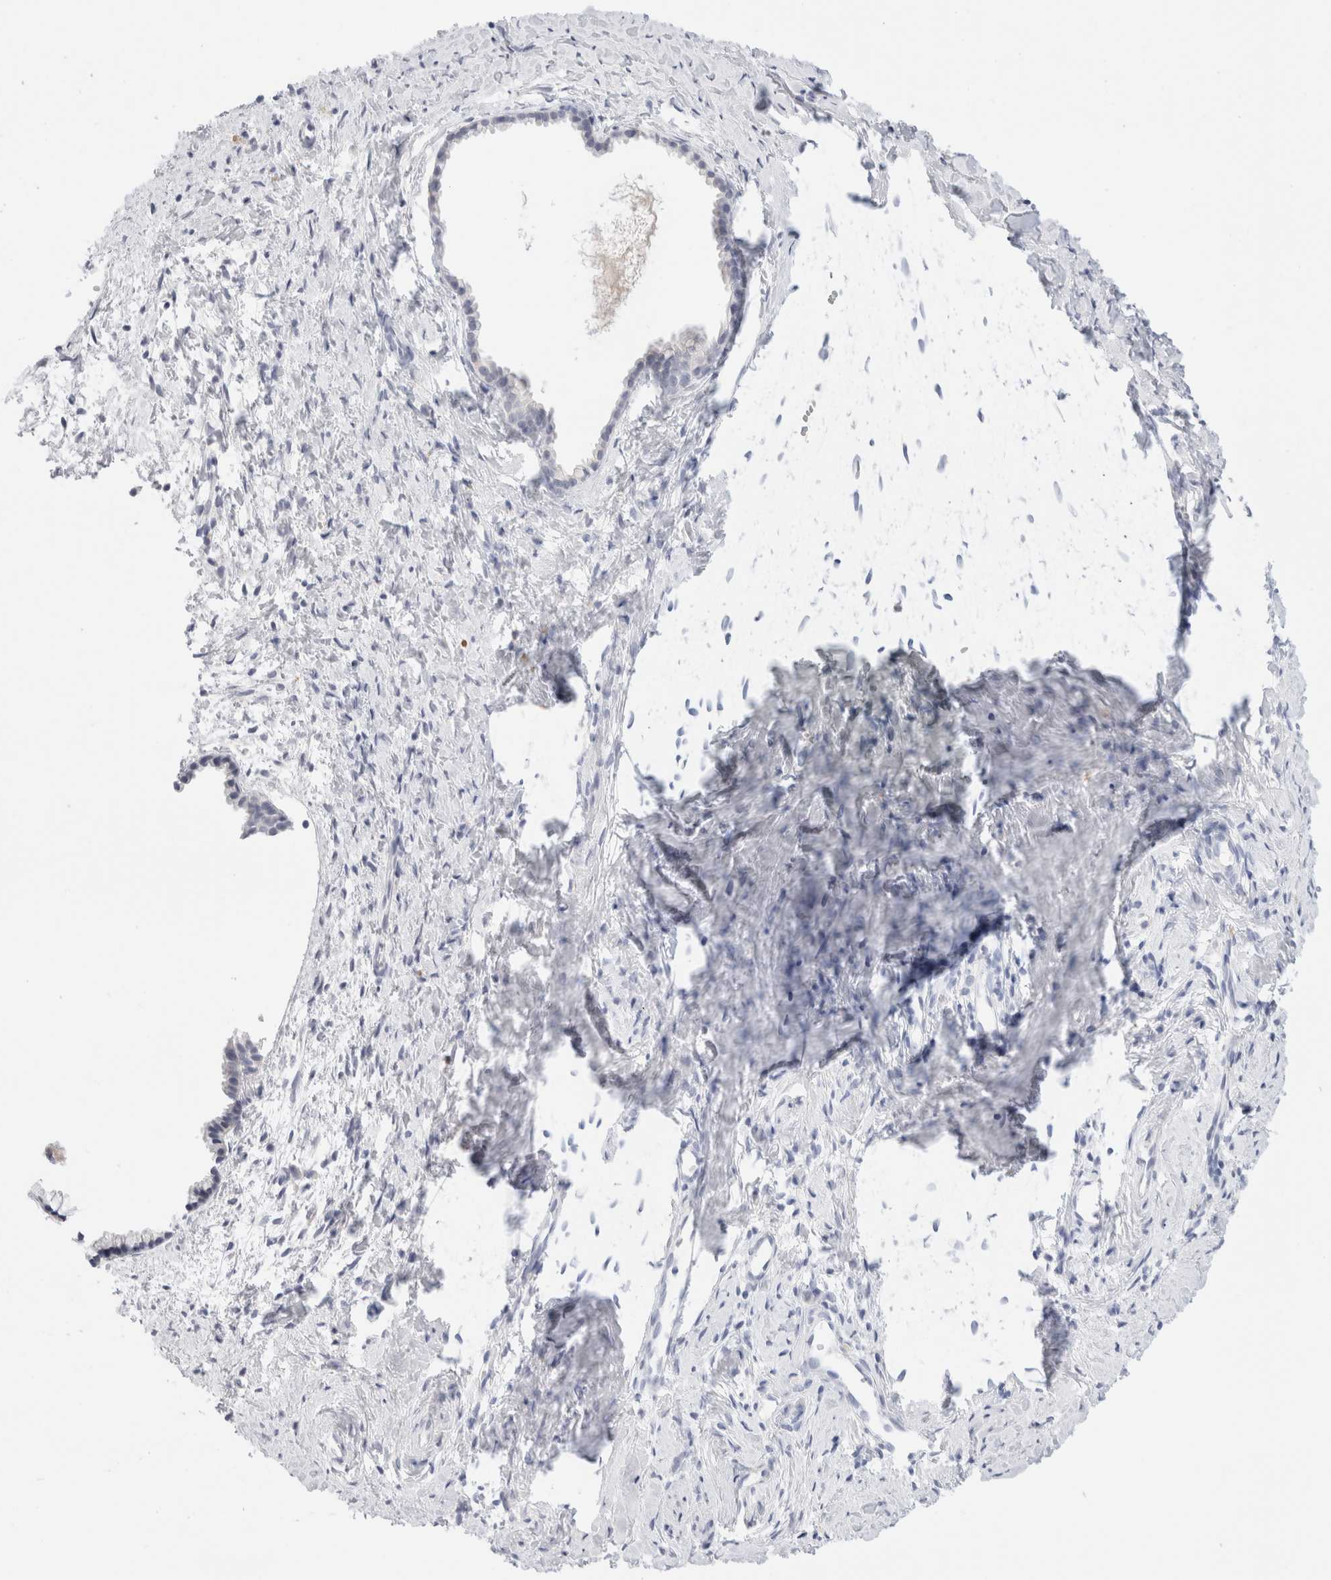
{"staining": {"intensity": "negative", "quantity": "none", "location": "none"}, "tissue": "cervix", "cell_type": "Glandular cells", "image_type": "normal", "snomed": [{"axis": "morphology", "description": "Normal tissue, NOS"}, {"axis": "topography", "description": "Cervix"}], "caption": "Micrograph shows no protein staining in glandular cells of benign cervix. (IHC, brightfield microscopy, high magnification).", "gene": "ADAM30", "patient": {"sex": "female", "age": 75}}